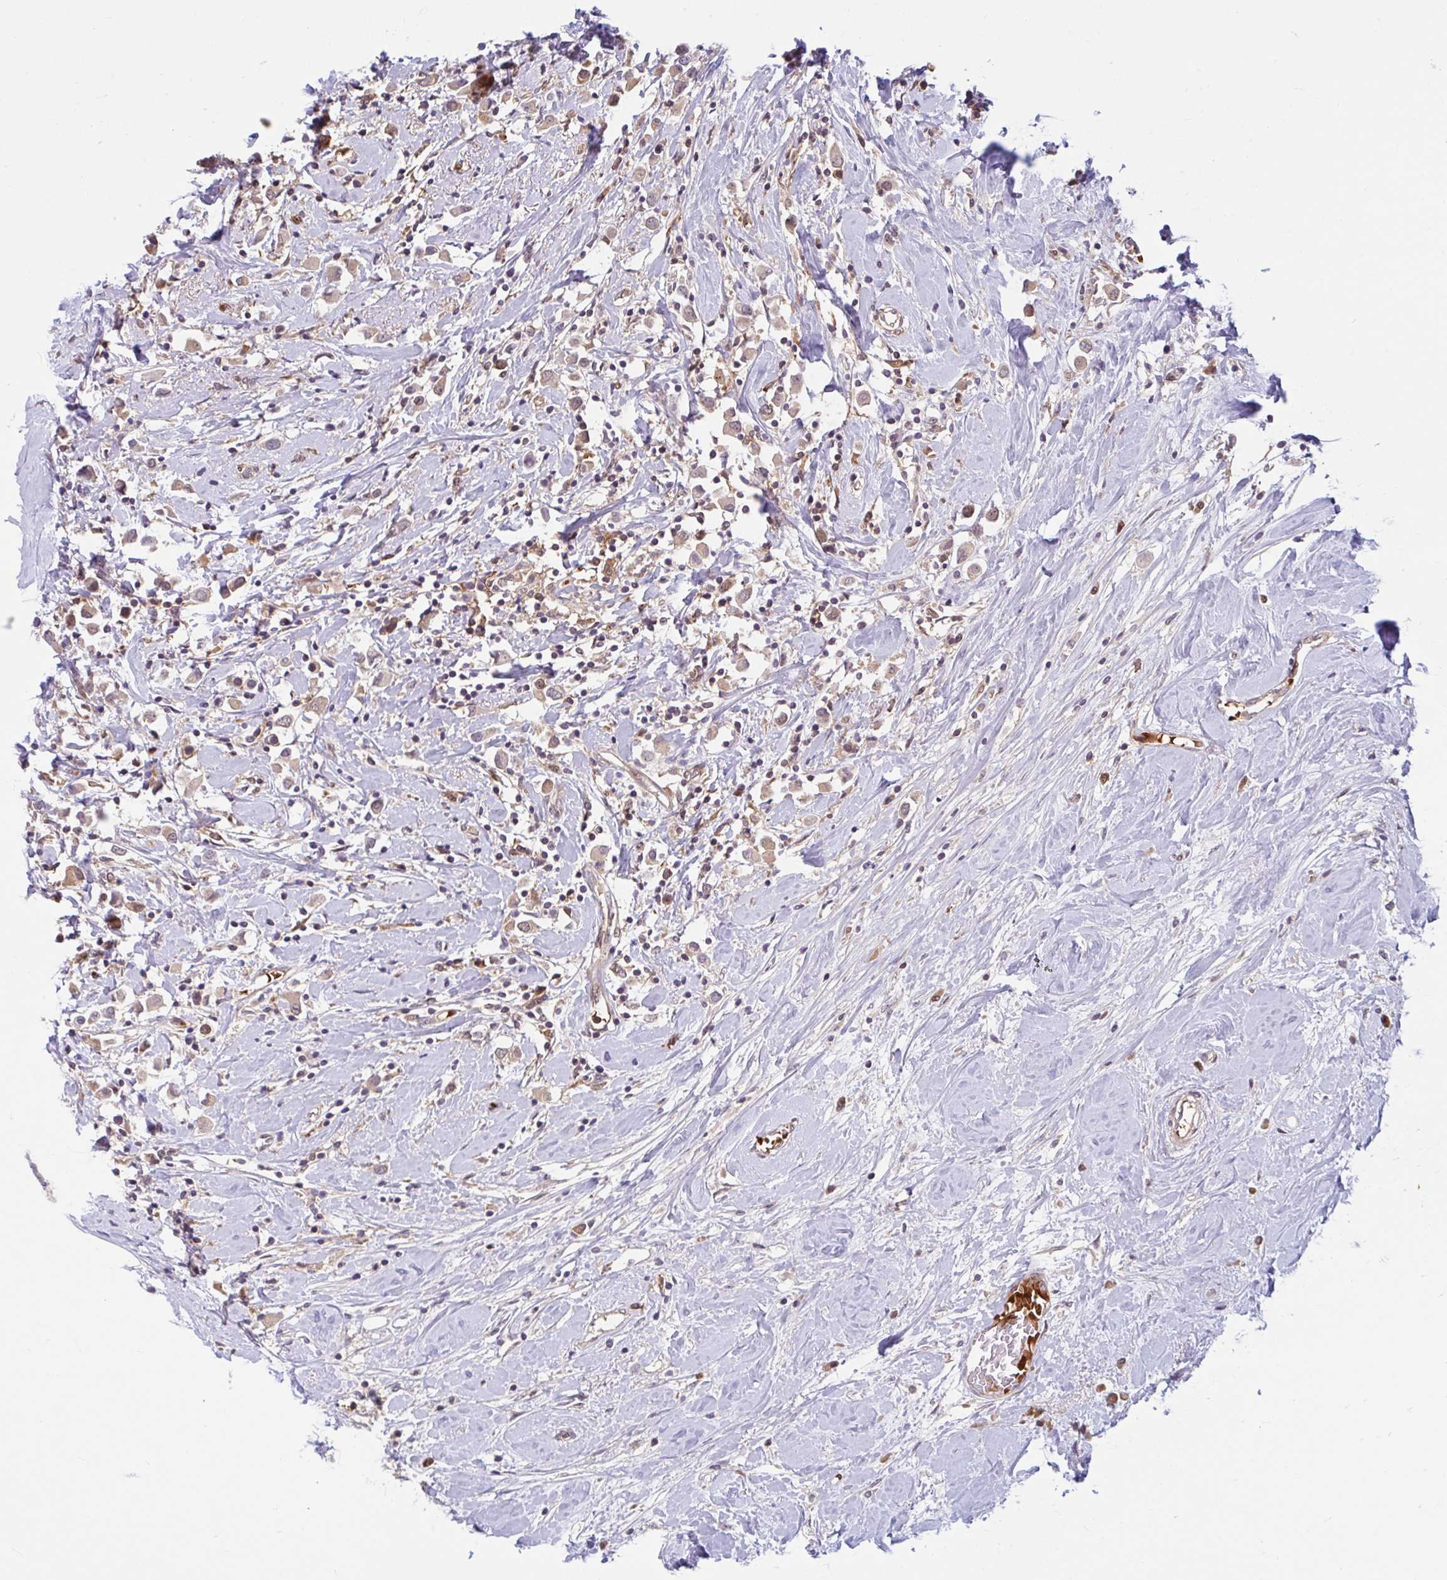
{"staining": {"intensity": "weak", "quantity": "25%-75%", "location": "cytoplasmic/membranous"}, "tissue": "breast cancer", "cell_type": "Tumor cells", "image_type": "cancer", "snomed": [{"axis": "morphology", "description": "Duct carcinoma"}, {"axis": "topography", "description": "Breast"}], "caption": "A photomicrograph of human breast invasive ductal carcinoma stained for a protein shows weak cytoplasmic/membranous brown staining in tumor cells.", "gene": "HMBS", "patient": {"sex": "female", "age": 61}}